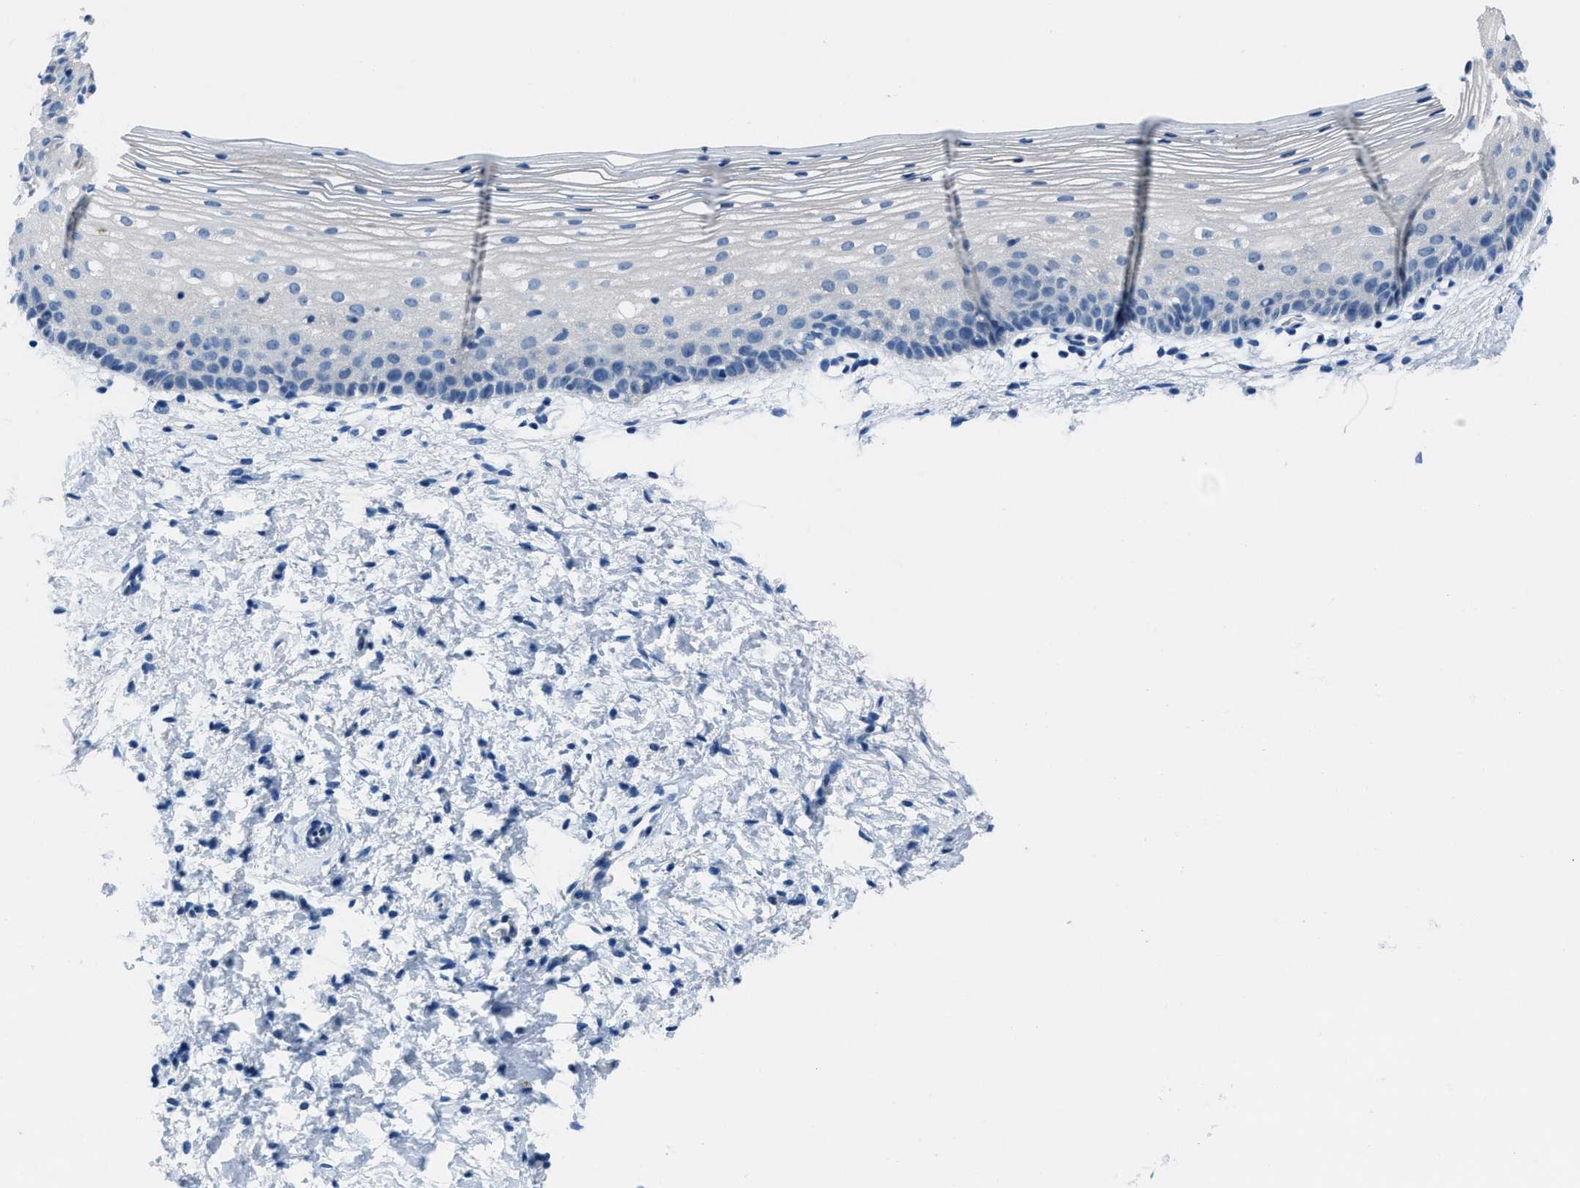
{"staining": {"intensity": "negative", "quantity": "none", "location": "none"}, "tissue": "cervix", "cell_type": "Glandular cells", "image_type": "normal", "snomed": [{"axis": "morphology", "description": "Normal tissue, NOS"}, {"axis": "topography", "description": "Cervix"}], "caption": "Image shows no significant protein expression in glandular cells of benign cervix. (Brightfield microscopy of DAB immunohistochemistry (IHC) at high magnification).", "gene": "NUDT5", "patient": {"sex": "female", "age": 72}}